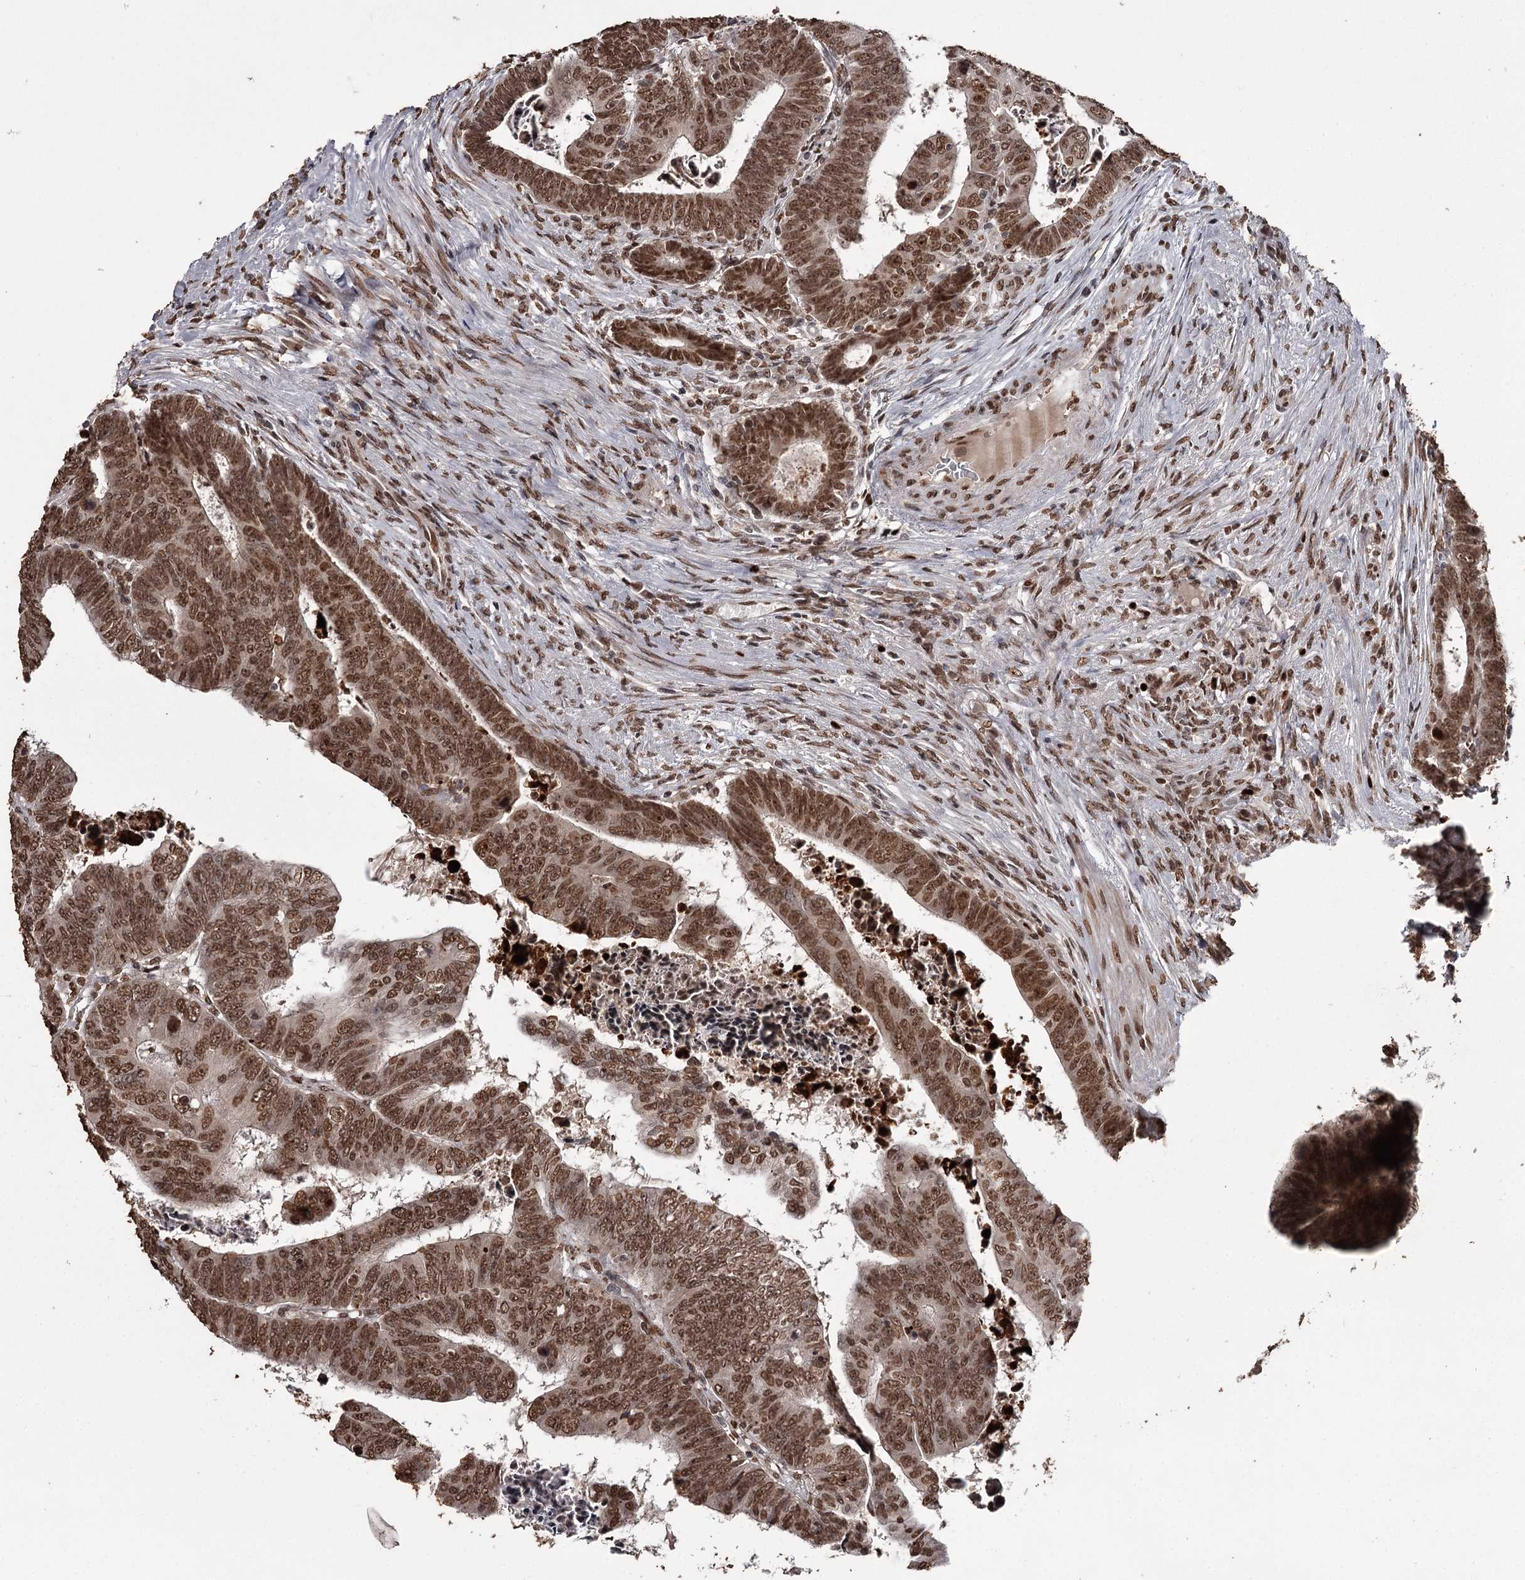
{"staining": {"intensity": "strong", "quantity": ">75%", "location": "cytoplasmic/membranous,nuclear"}, "tissue": "colorectal cancer", "cell_type": "Tumor cells", "image_type": "cancer", "snomed": [{"axis": "morphology", "description": "Normal tissue, NOS"}, {"axis": "morphology", "description": "Adenocarcinoma, NOS"}, {"axis": "topography", "description": "Rectum"}], "caption": "IHC (DAB (3,3'-diaminobenzidine)) staining of human colorectal cancer (adenocarcinoma) exhibits strong cytoplasmic/membranous and nuclear protein positivity in about >75% of tumor cells. (DAB (3,3'-diaminobenzidine) IHC with brightfield microscopy, high magnification).", "gene": "THYN1", "patient": {"sex": "female", "age": 65}}